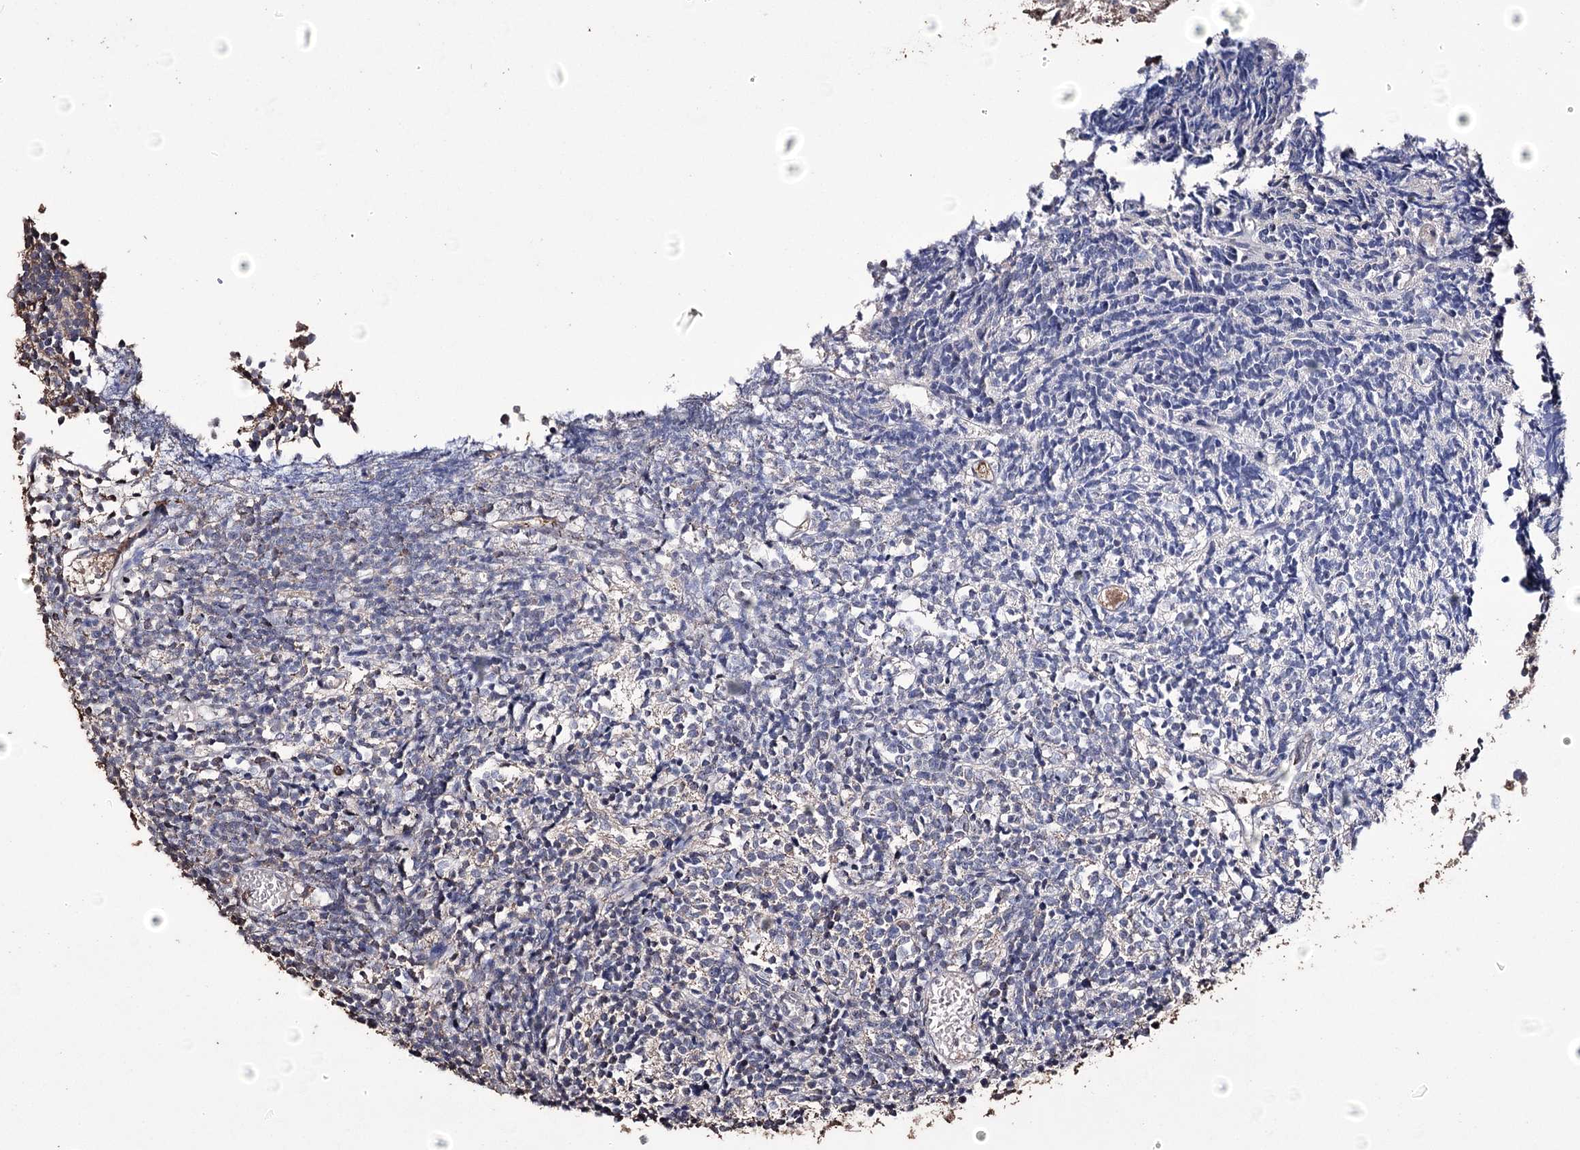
{"staining": {"intensity": "negative", "quantity": "none", "location": "none"}, "tissue": "glioma", "cell_type": "Tumor cells", "image_type": "cancer", "snomed": [{"axis": "morphology", "description": "Glioma, malignant, Low grade"}, {"axis": "topography", "description": "Brain"}], "caption": "This is an immunohistochemistry micrograph of glioma. There is no expression in tumor cells.", "gene": "ZNF662", "patient": {"sex": "female", "age": 1}}